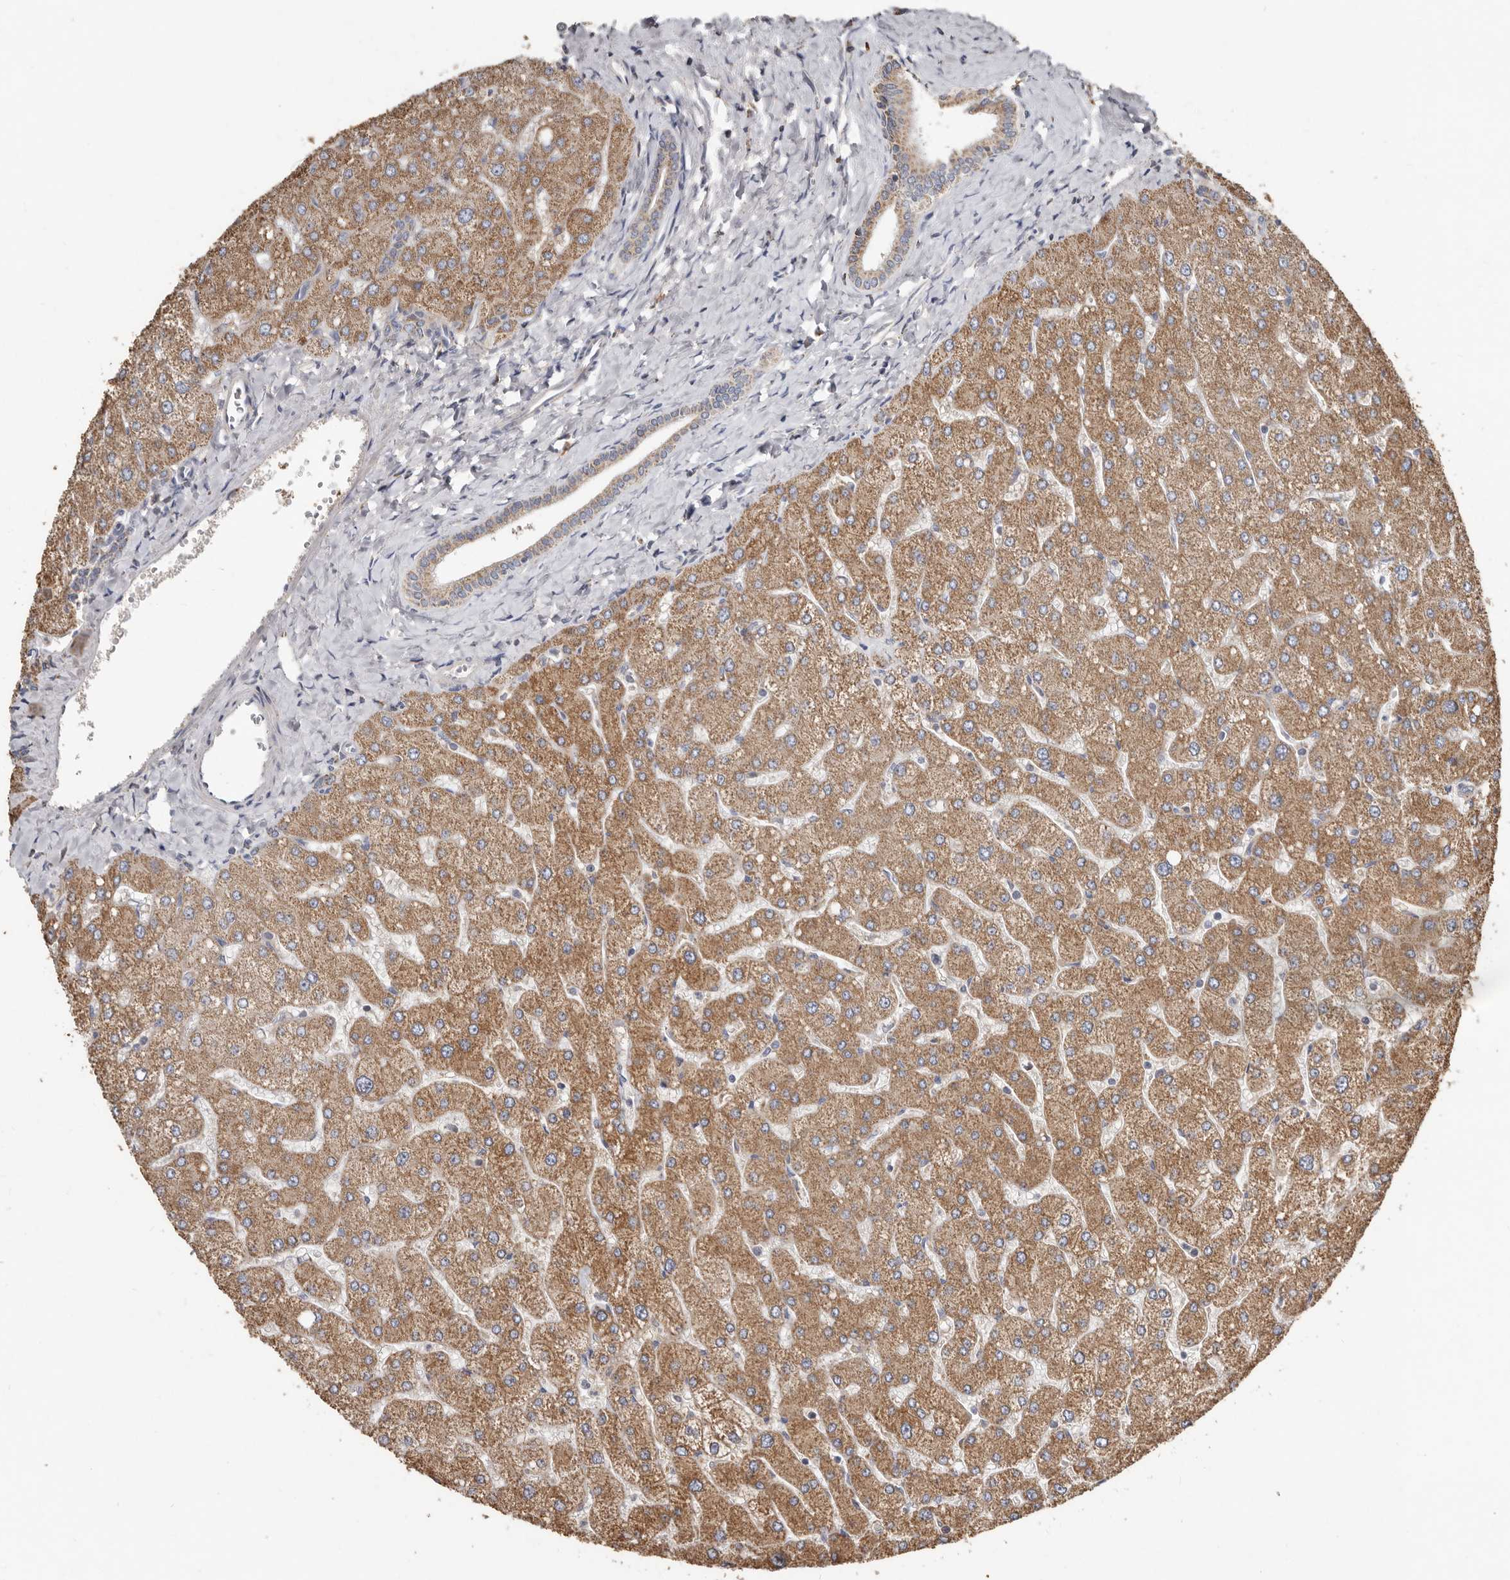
{"staining": {"intensity": "weak", "quantity": ">75%", "location": "cytoplasmic/membranous"}, "tissue": "liver", "cell_type": "Cholangiocytes", "image_type": "normal", "snomed": [{"axis": "morphology", "description": "Normal tissue, NOS"}, {"axis": "topography", "description": "Liver"}], "caption": "Protein staining shows weak cytoplasmic/membranous positivity in approximately >75% of cholangiocytes in benign liver.", "gene": "KIF26B", "patient": {"sex": "male", "age": 55}}